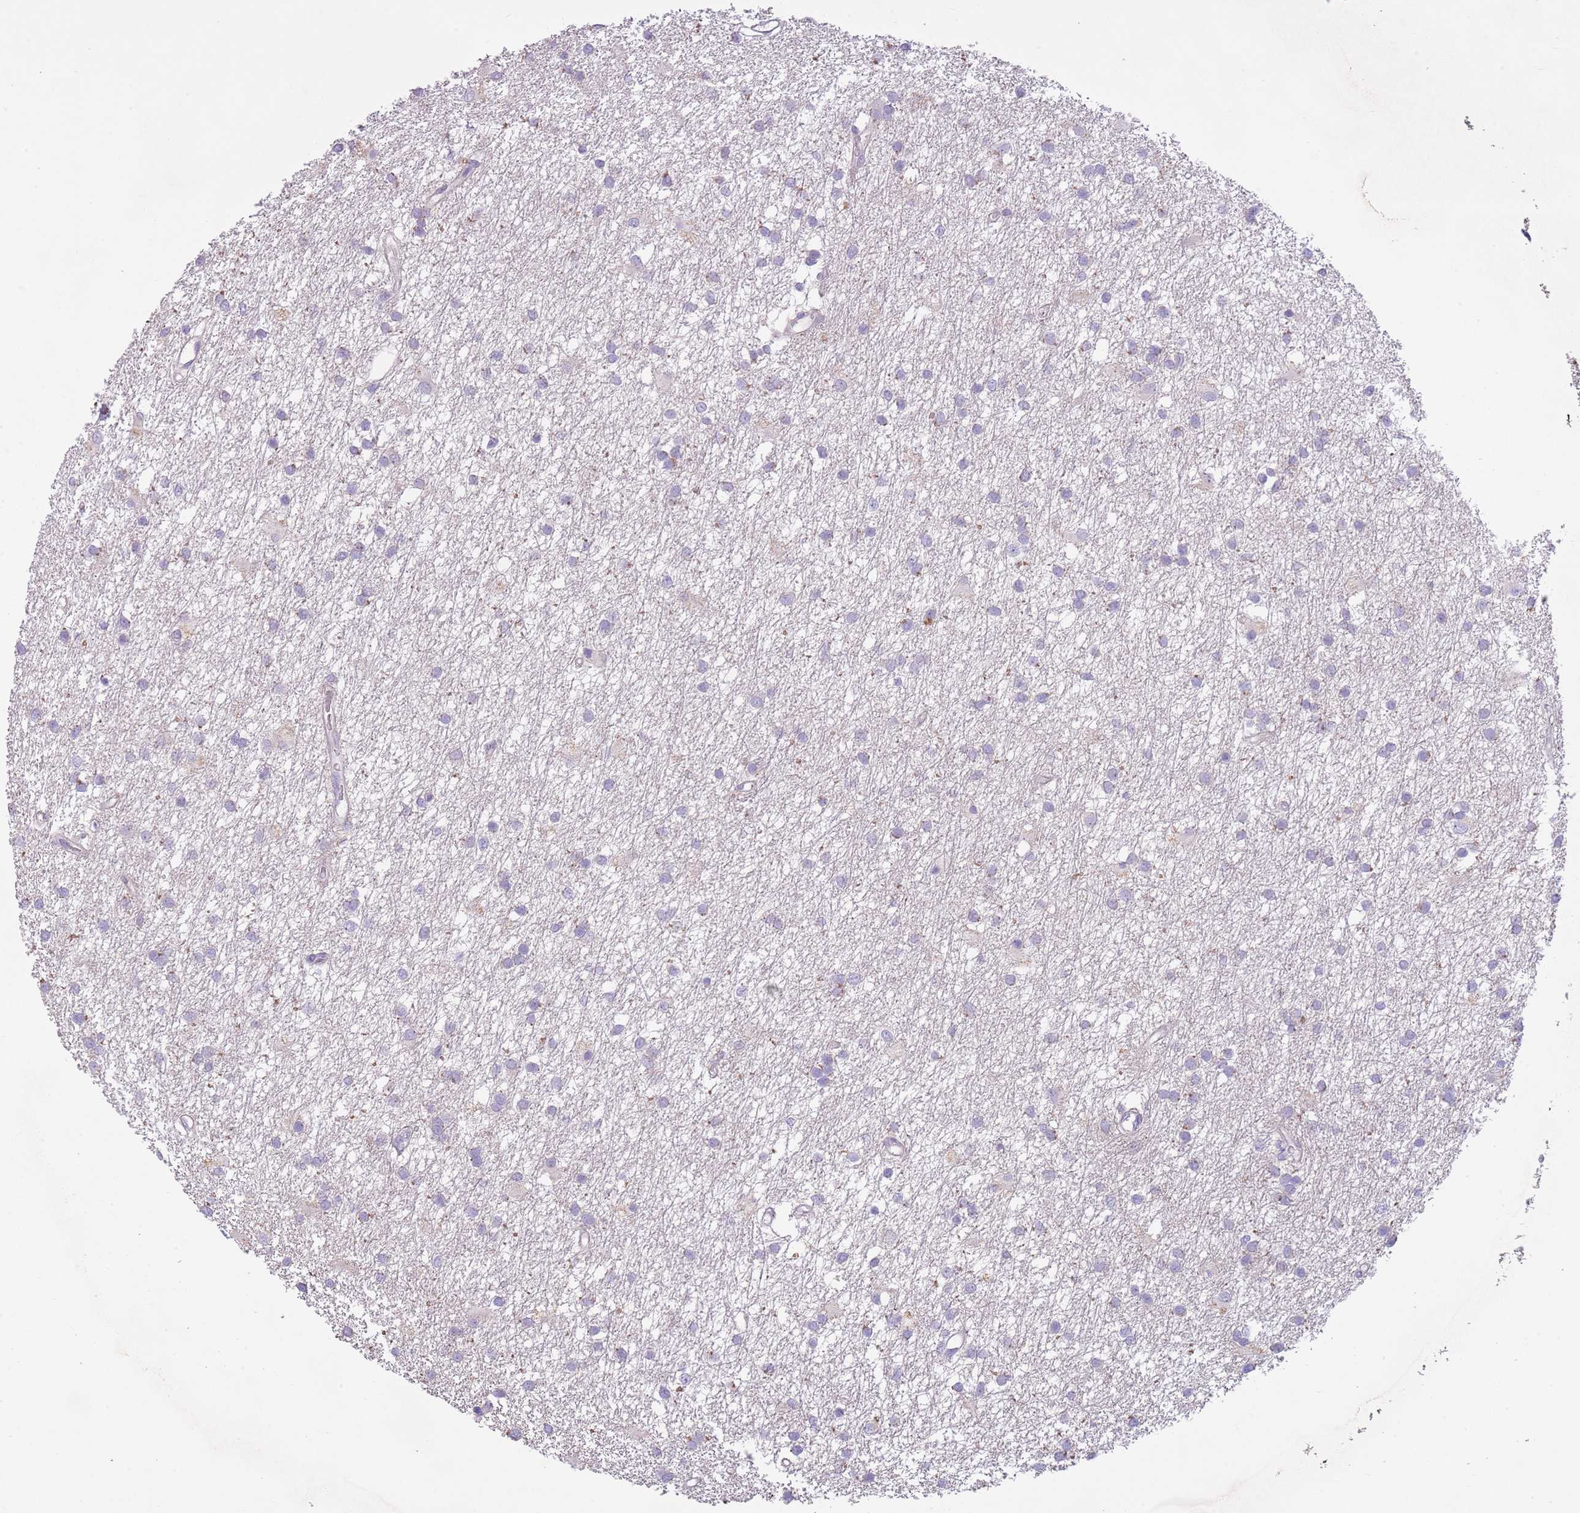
{"staining": {"intensity": "negative", "quantity": "none", "location": "none"}, "tissue": "glioma", "cell_type": "Tumor cells", "image_type": "cancer", "snomed": [{"axis": "morphology", "description": "Glioma, malignant, High grade"}, {"axis": "topography", "description": "Brain"}], "caption": "Immunohistochemistry histopathology image of human malignant glioma (high-grade) stained for a protein (brown), which displays no staining in tumor cells. (DAB (3,3'-diaminobenzidine) immunohistochemistry with hematoxylin counter stain).", "gene": "HES3", "patient": {"sex": "male", "age": 77}}